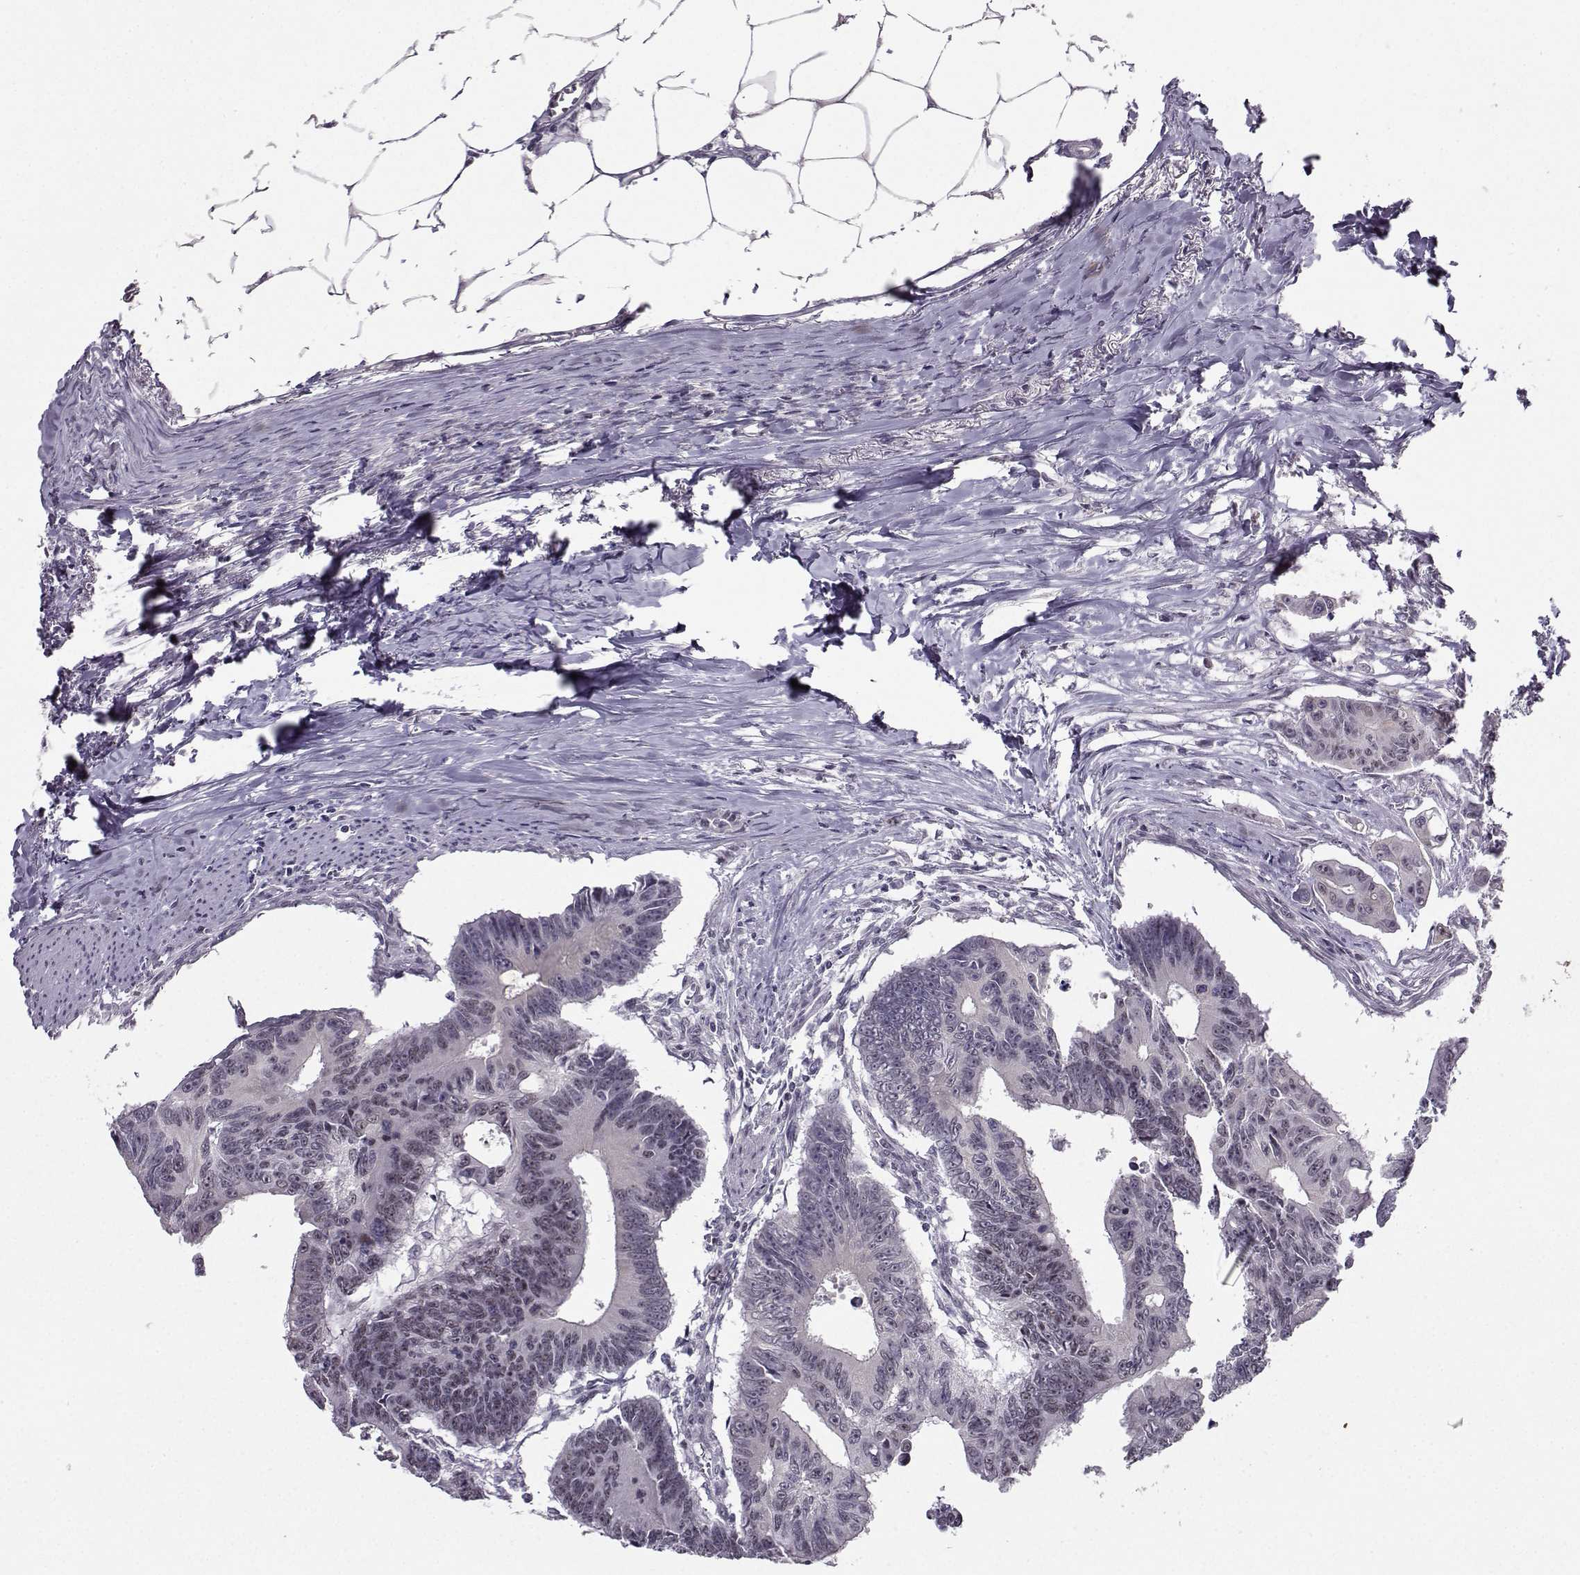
{"staining": {"intensity": "negative", "quantity": "none", "location": "none"}, "tissue": "colorectal cancer", "cell_type": "Tumor cells", "image_type": "cancer", "snomed": [{"axis": "morphology", "description": "Adenocarcinoma, NOS"}, {"axis": "topography", "description": "Colon"}], "caption": "The micrograph reveals no staining of tumor cells in adenocarcinoma (colorectal). (DAB (3,3'-diaminobenzidine) IHC with hematoxylin counter stain).", "gene": "LIN28A", "patient": {"sex": "male", "age": 70}}